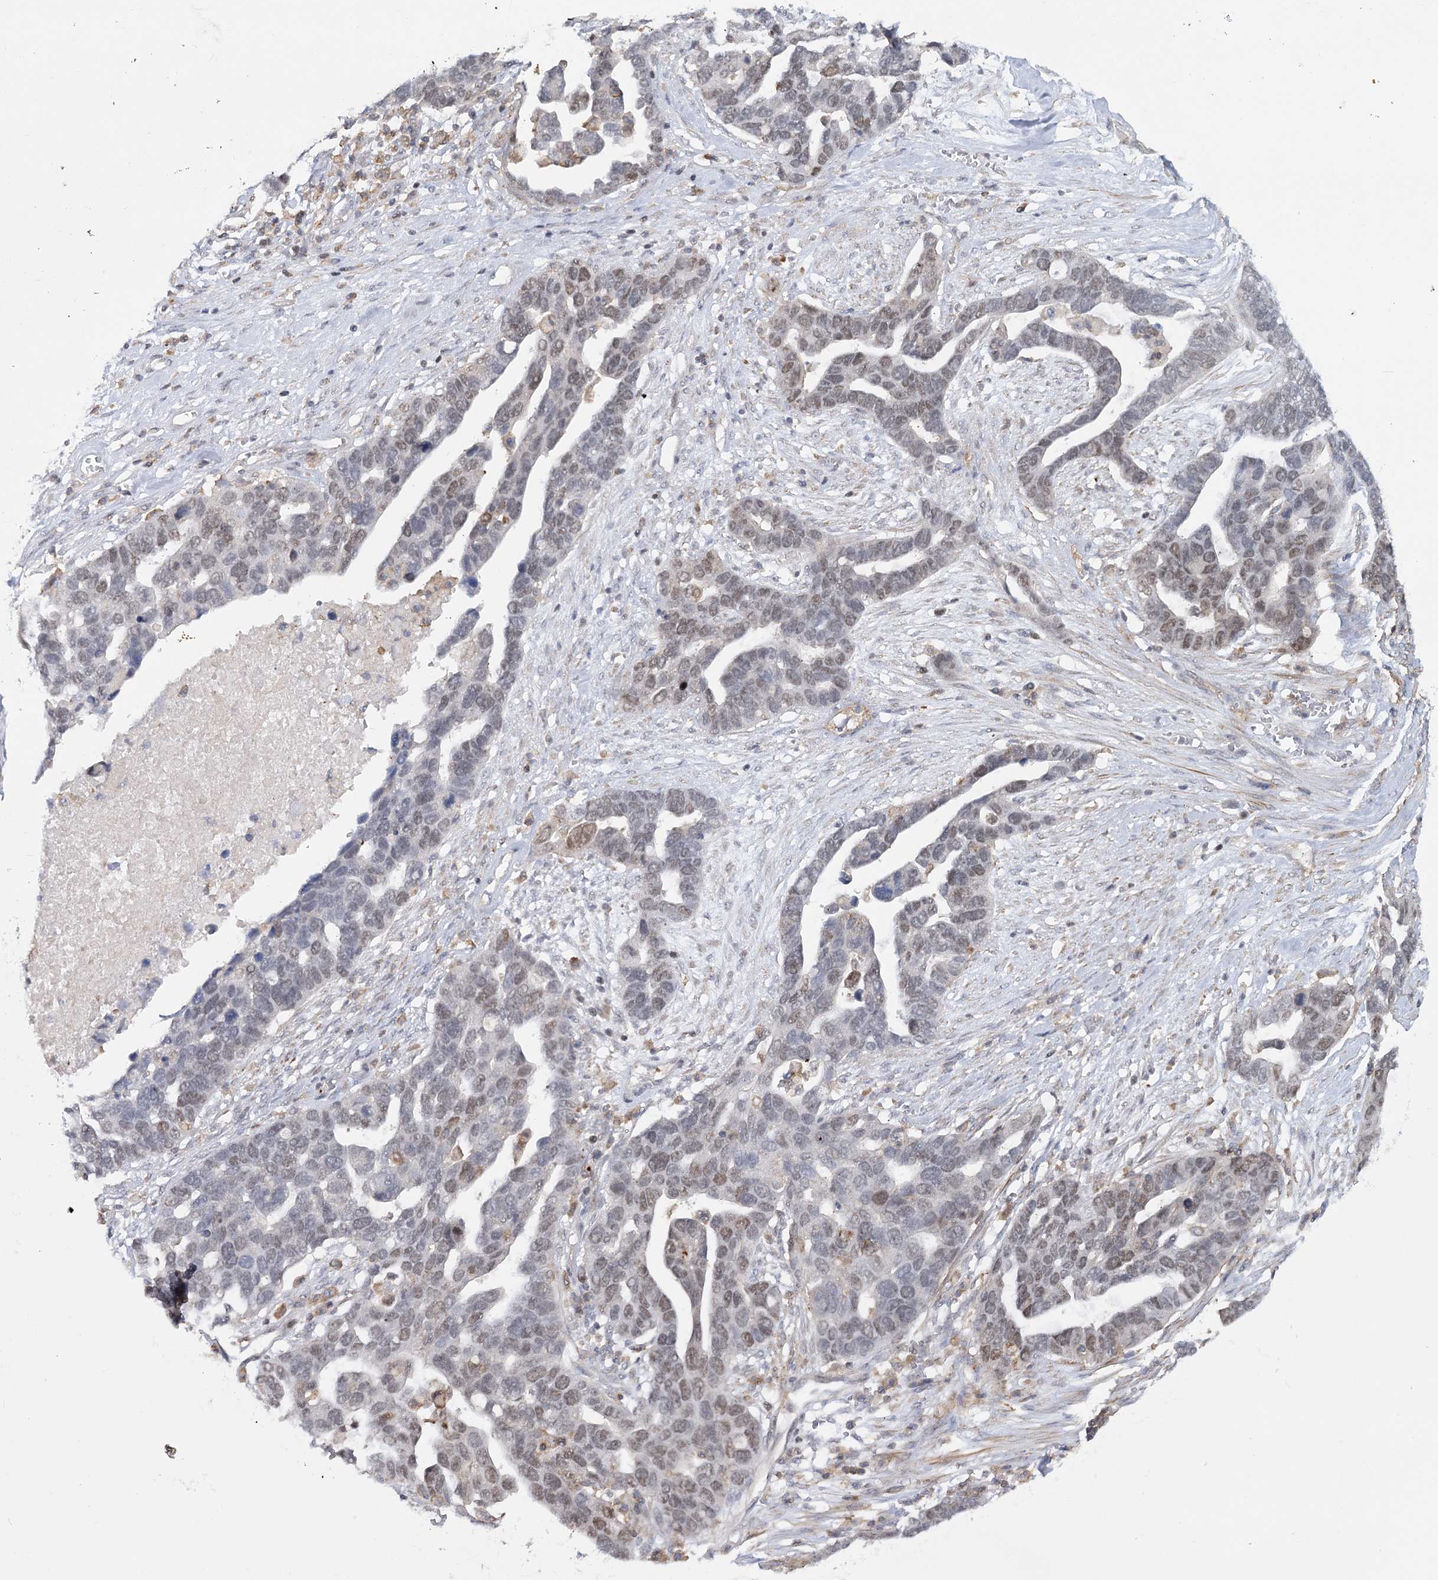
{"staining": {"intensity": "weak", "quantity": "<25%", "location": "nuclear"}, "tissue": "ovarian cancer", "cell_type": "Tumor cells", "image_type": "cancer", "snomed": [{"axis": "morphology", "description": "Cystadenocarcinoma, serous, NOS"}, {"axis": "topography", "description": "Ovary"}], "caption": "A high-resolution photomicrograph shows IHC staining of ovarian cancer, which displays no significant positivity in tumor cells.", "gene": "ZC3H8", "patient": {"sex": "female", "age": 54}}